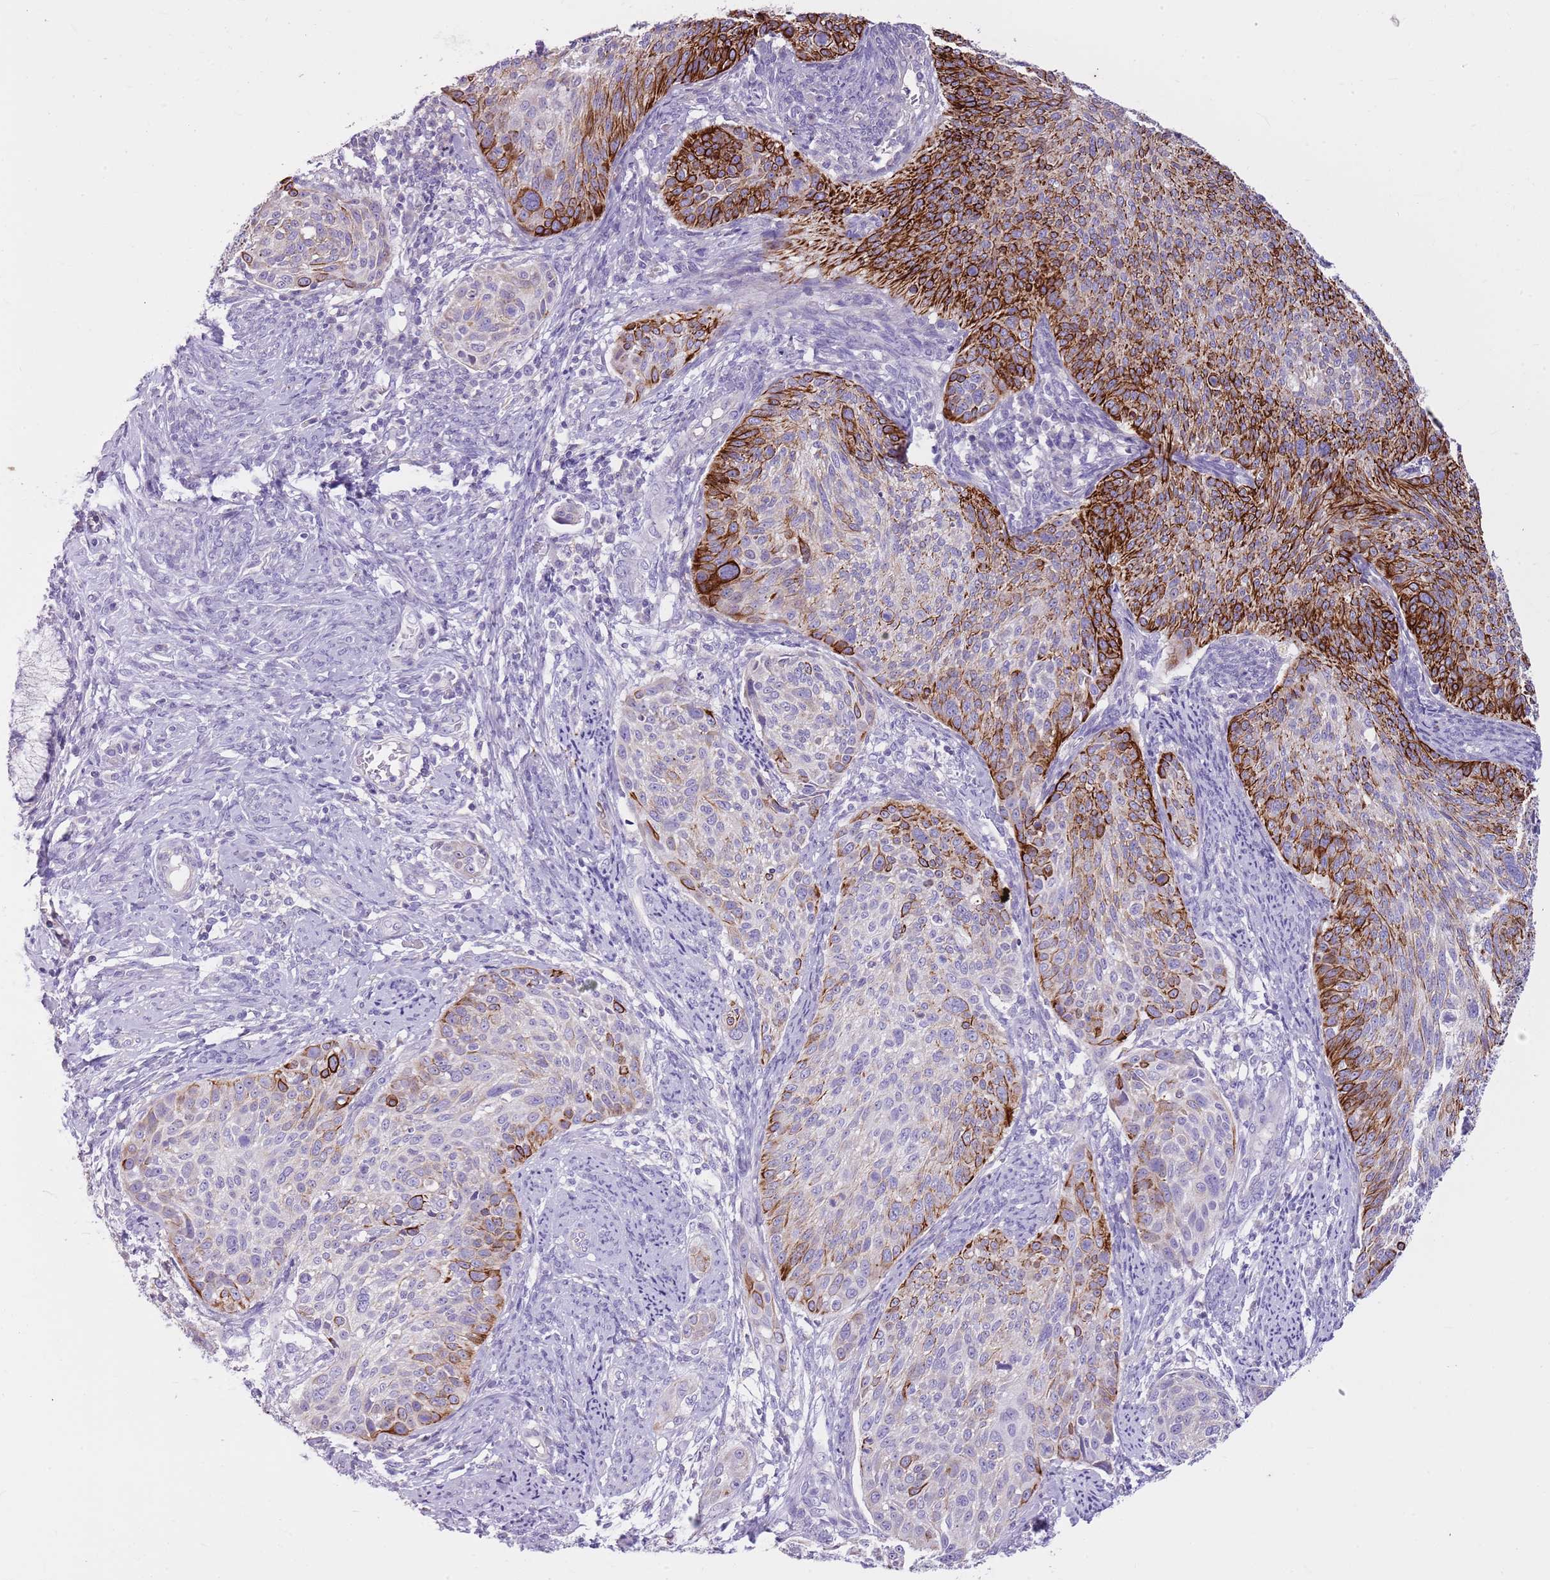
{"staining": {"intensity": "strong", "quantity": "25%-75%", "location": "cytoplasmic/membranous"}, "tissue": "cervical cancer", "cell_type": "Tumor cells", "image_type": "cancer", "snomed": [{"axis": "morphology", "description": "Squamous cell carcinoma, NOS"}, {"axis": "topography", "description": "Cervix"}], "caption": "Squamous cell carcinoma (cervical) stained for a protein (brown) shows strong cytoplasmic/membranous positive positivity in about 25%-75% of tumor cells.", "gene": "CNPPD1", "patient": {"sex": "female", "age": 70}}